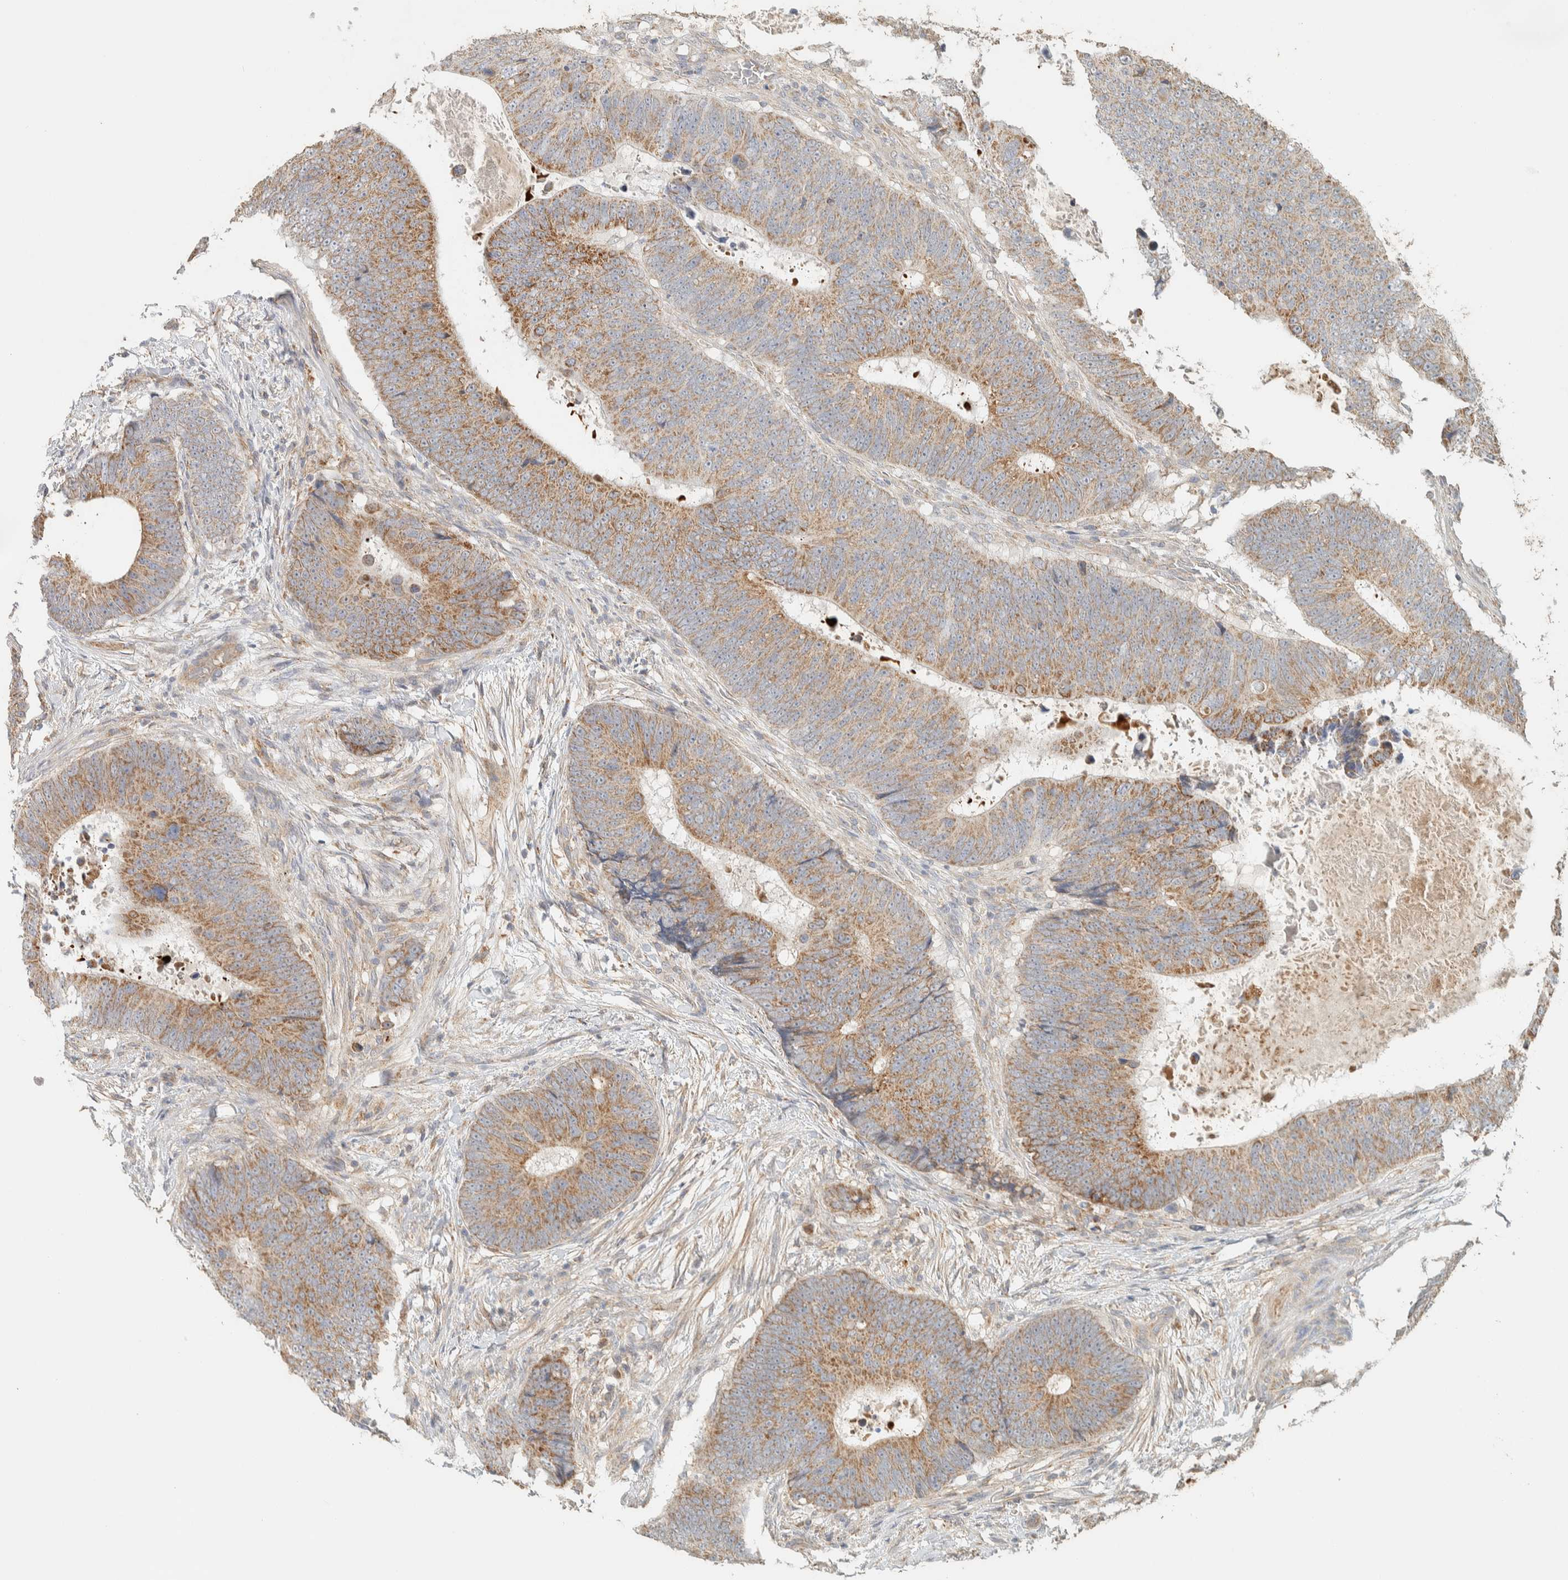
{"staining": {"intensity": "moderate", "quantity": ">75%", "location": "cytoplasmic/membranous"}, "tissue": "colorectal cancer", "cell_type": "Tumor cells", "image_type": "cancer", "snomed": [{"axis": "morphology", "description": "Adenocarcinoma, NOS"}, {"axis": "topography", "description": "Colon"}], "caption": "Immunohistochemical staining of adenocarcinoma (colorectal) shows medium levels of moderate cytoplasmic/membranous staining in about >75% of tumor cells.", "gene": "PDE7B", "patient": {"sex": "male", "age": 56}}